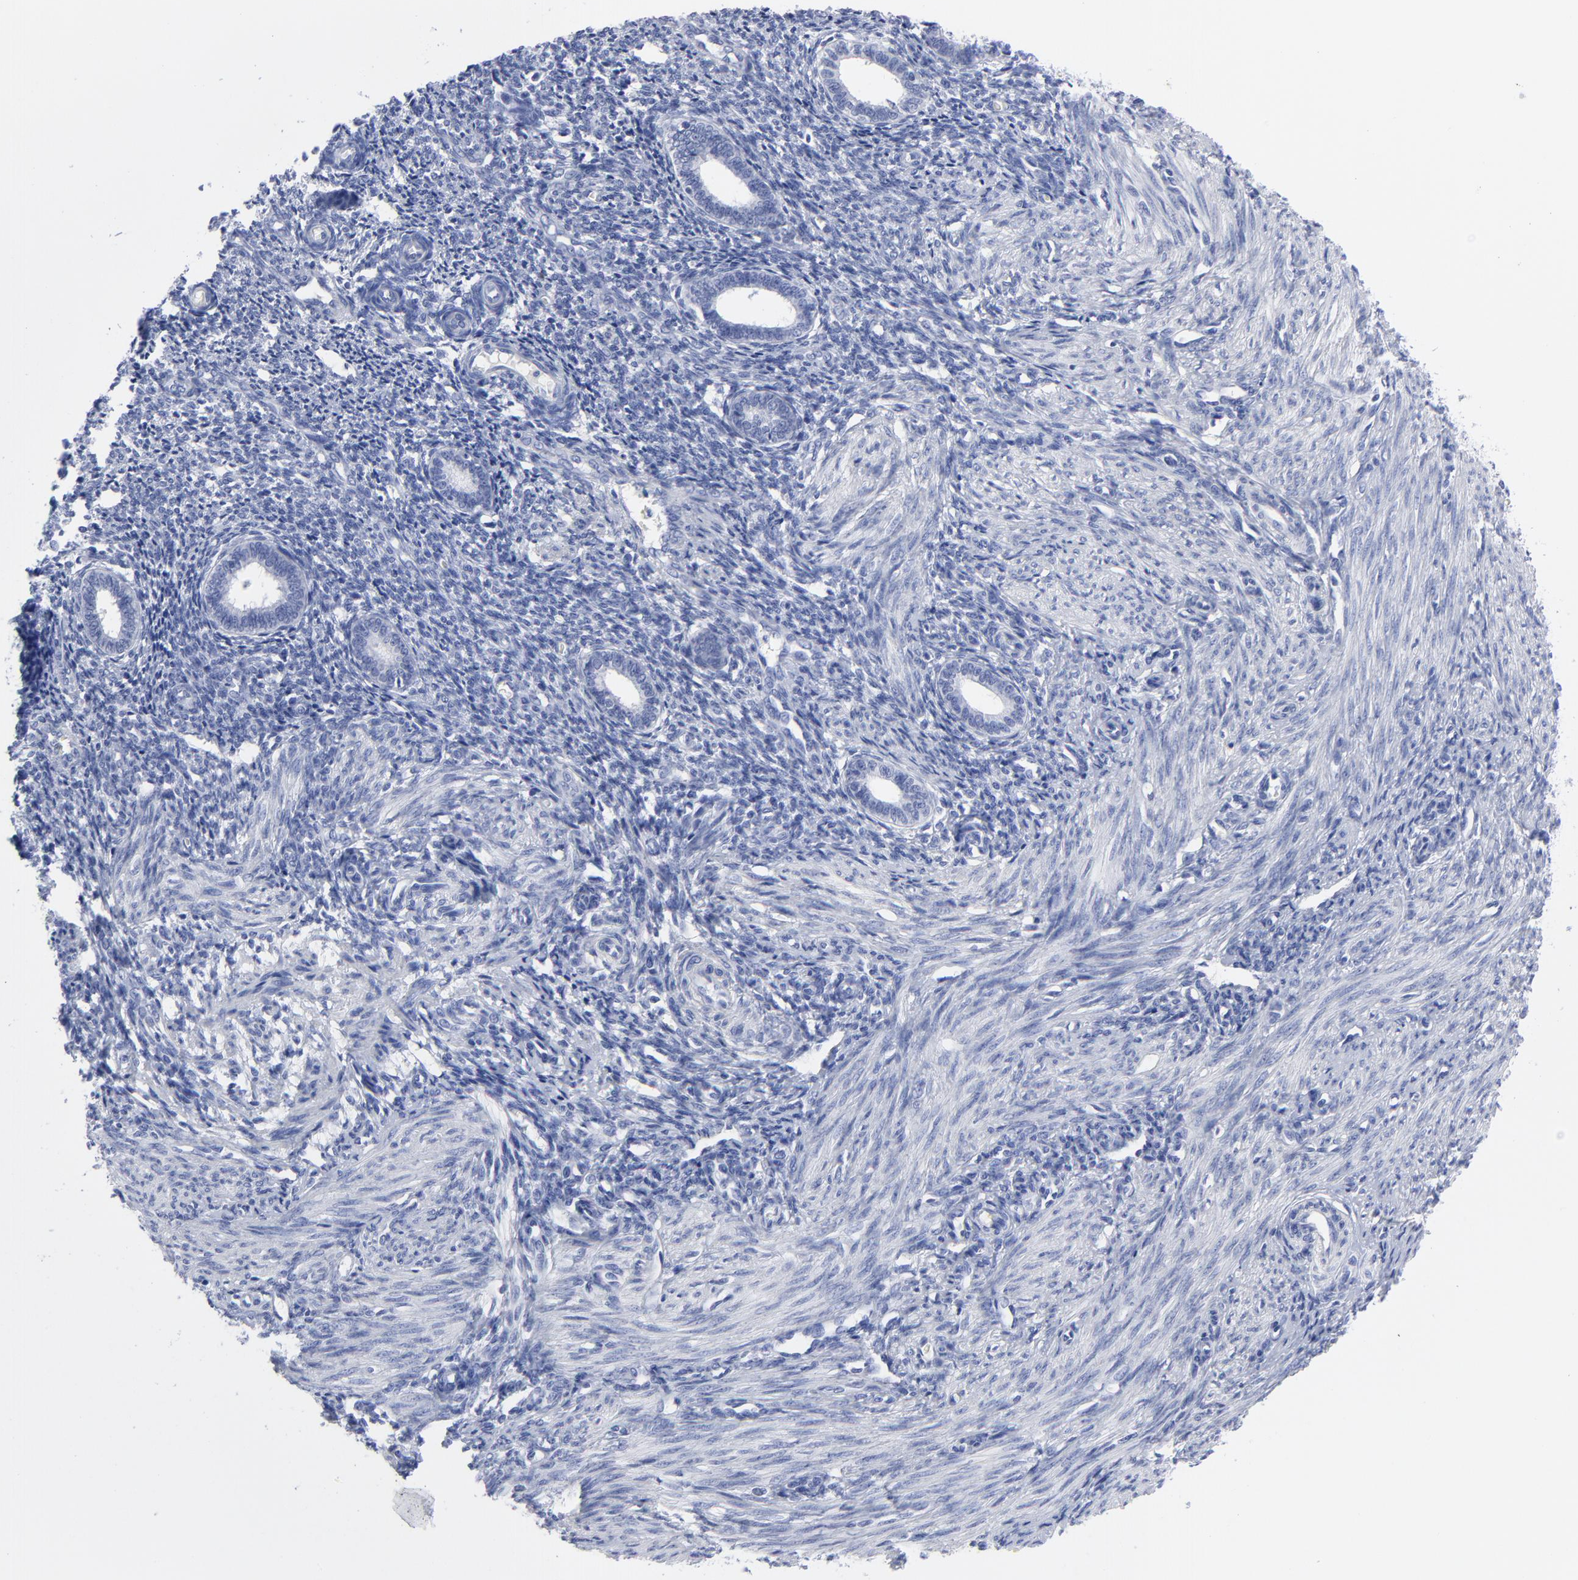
{"staining": {"intensity": "negative", "quantity": "none", "location": "none"}, "tissue": "endometrium", "cell_type": "Cells in endometrial stroma", "image_type": "normal", "snomed": [{"axis": "morphology", "description": "Normal tissue, NOS"}, {"axis": "topography", "description": "Endometrium"}], "caption": "The IHC histopathology image has no significant positivity in cells in endometrial stroma of endometrium.", "gene": "ACY1", "patient": {"sex": "female", "age": 27}}